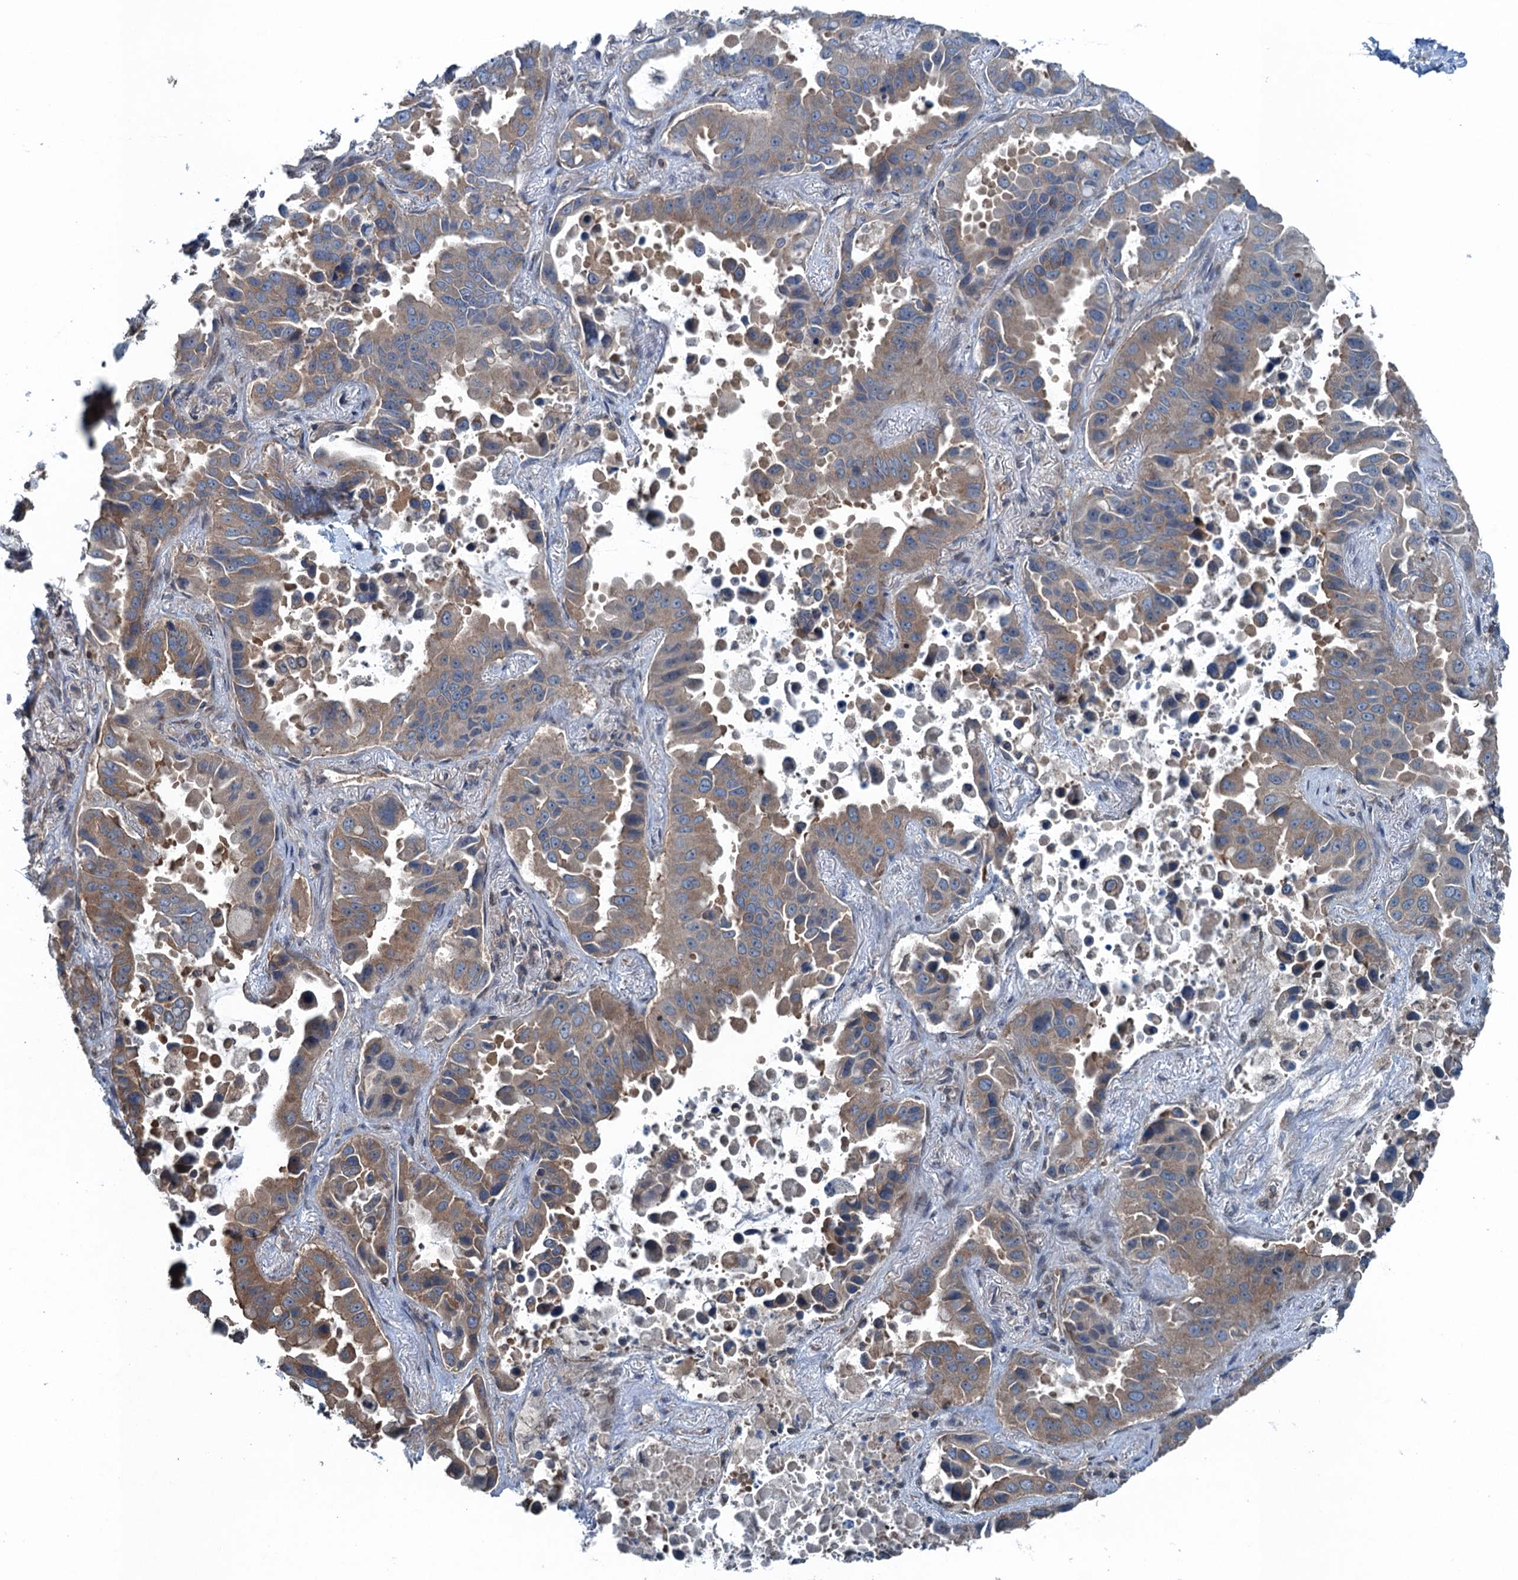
{"staining": {"intensity": "moderate", "quantity": "25%-75%", "location": "cytoplasmic/membranous"}, "tissue": "lung cancer", "cell_type": "Tumor cells", "image_type": "cancer", "snomed": [{"axis": "morphology", "description": "Adenocarcinoma, NOS"}, {"axis": "topography", "description": "Lung"}], "caption": "Immunohistochemistry image of lung cancer (adenocarcinoma) stained for a protein (brown), which reveals medium levels of moderate cytoplasmic/membranous expression in about 25%-75% of tumor cells.", "gene": "TRAPPC8", "patient": {"sex": "male", "age": 64}}